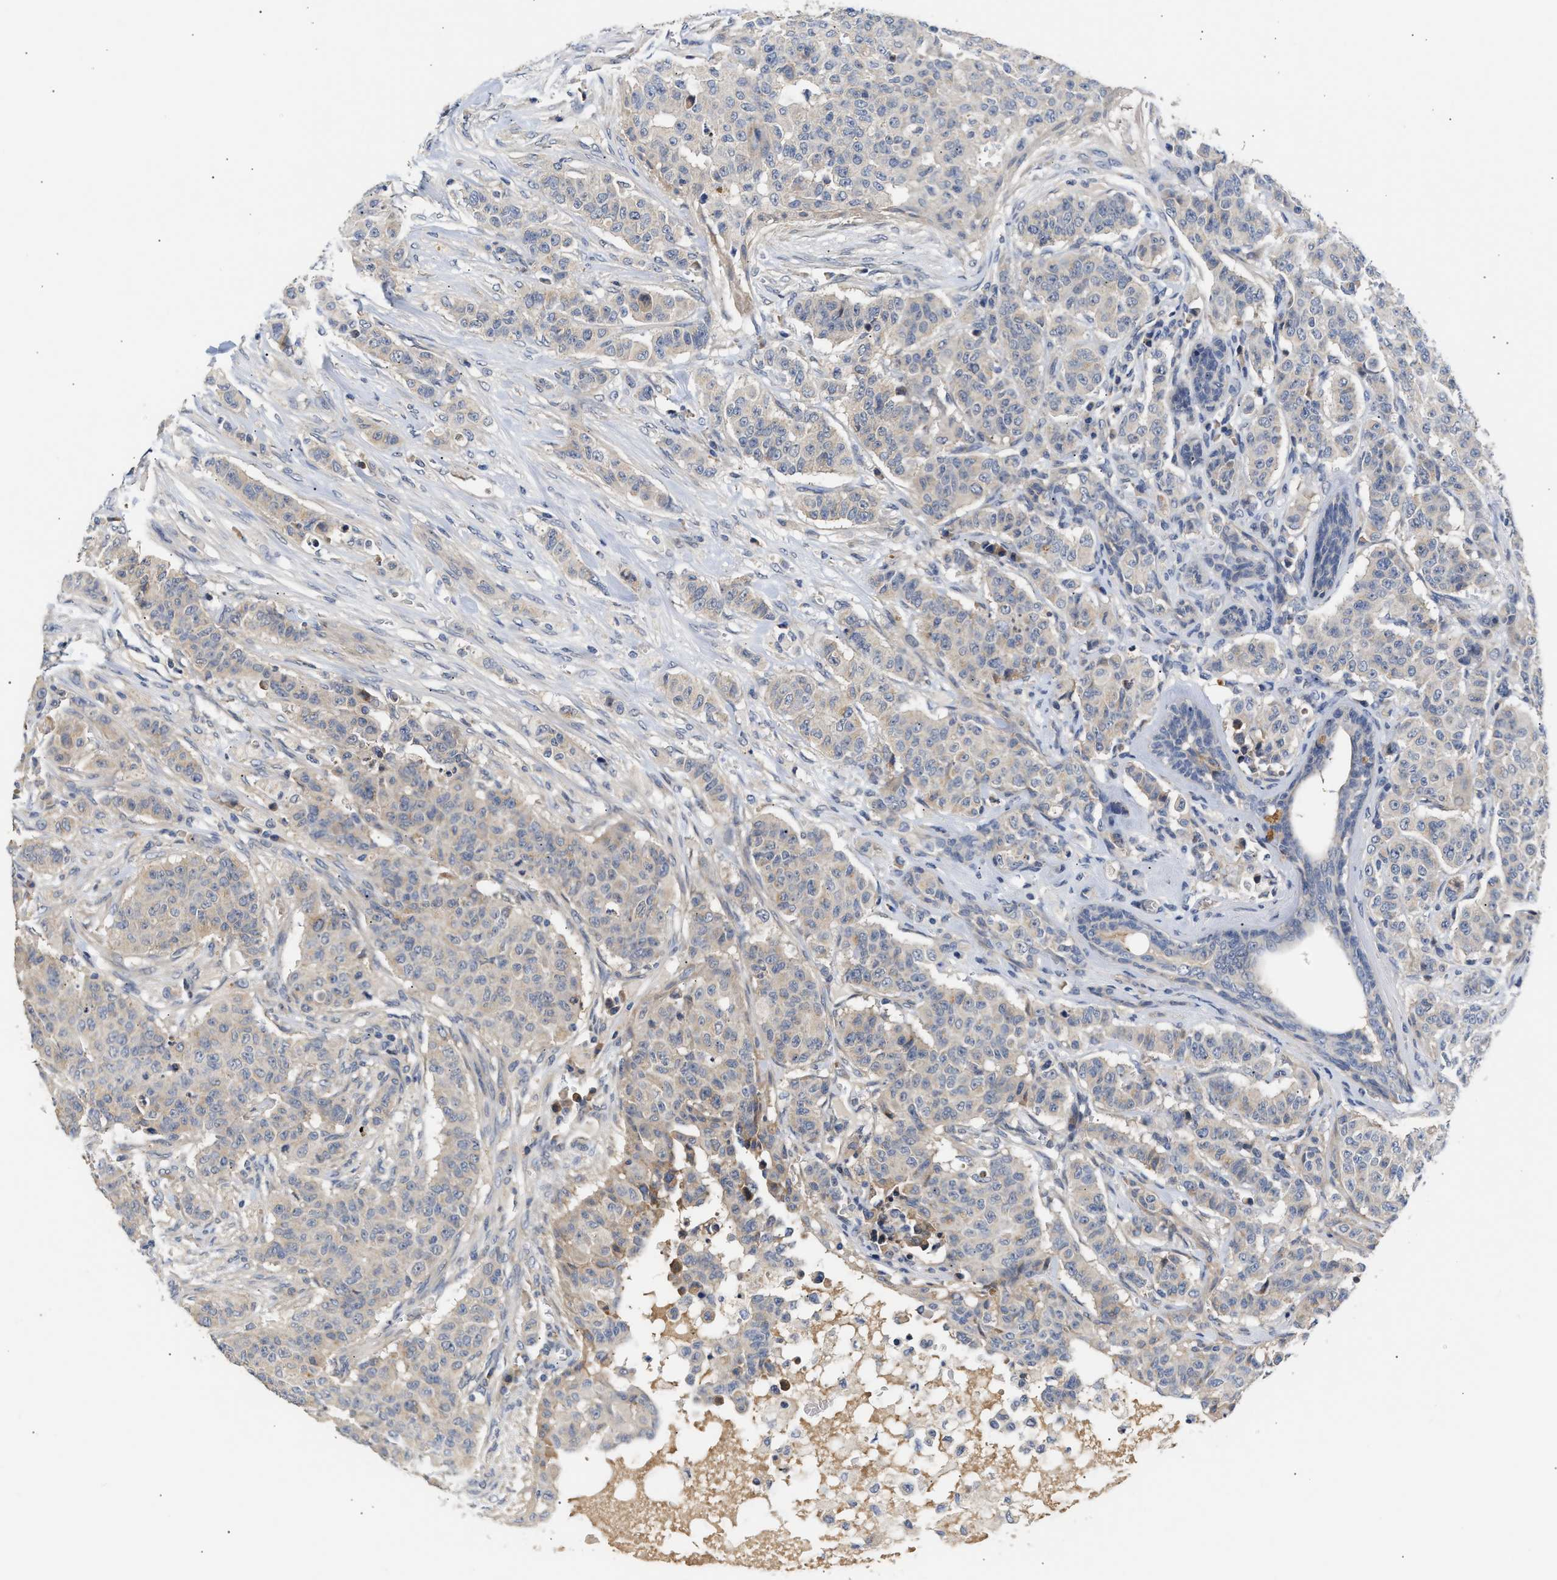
{"staining": {"intensity": "negative", "quantity": "none", "location": "none"}, "tissue": "breast cancer", "cell_type": "Tumor cells", "image_type": "cancer", "snomed": [{"axis": "morphology", "description": "Normal tissue, NOS"}, {"axis": "morphology", "description": "Duct carcinoma"}, {"axis": "topography", "description": "Breast"}], "caption": "The photomicrograph reveals no significant expression in tumor cells of breast cancer.", "gene": "KASH5", "patient": {"sex": "female", "age": 40}}